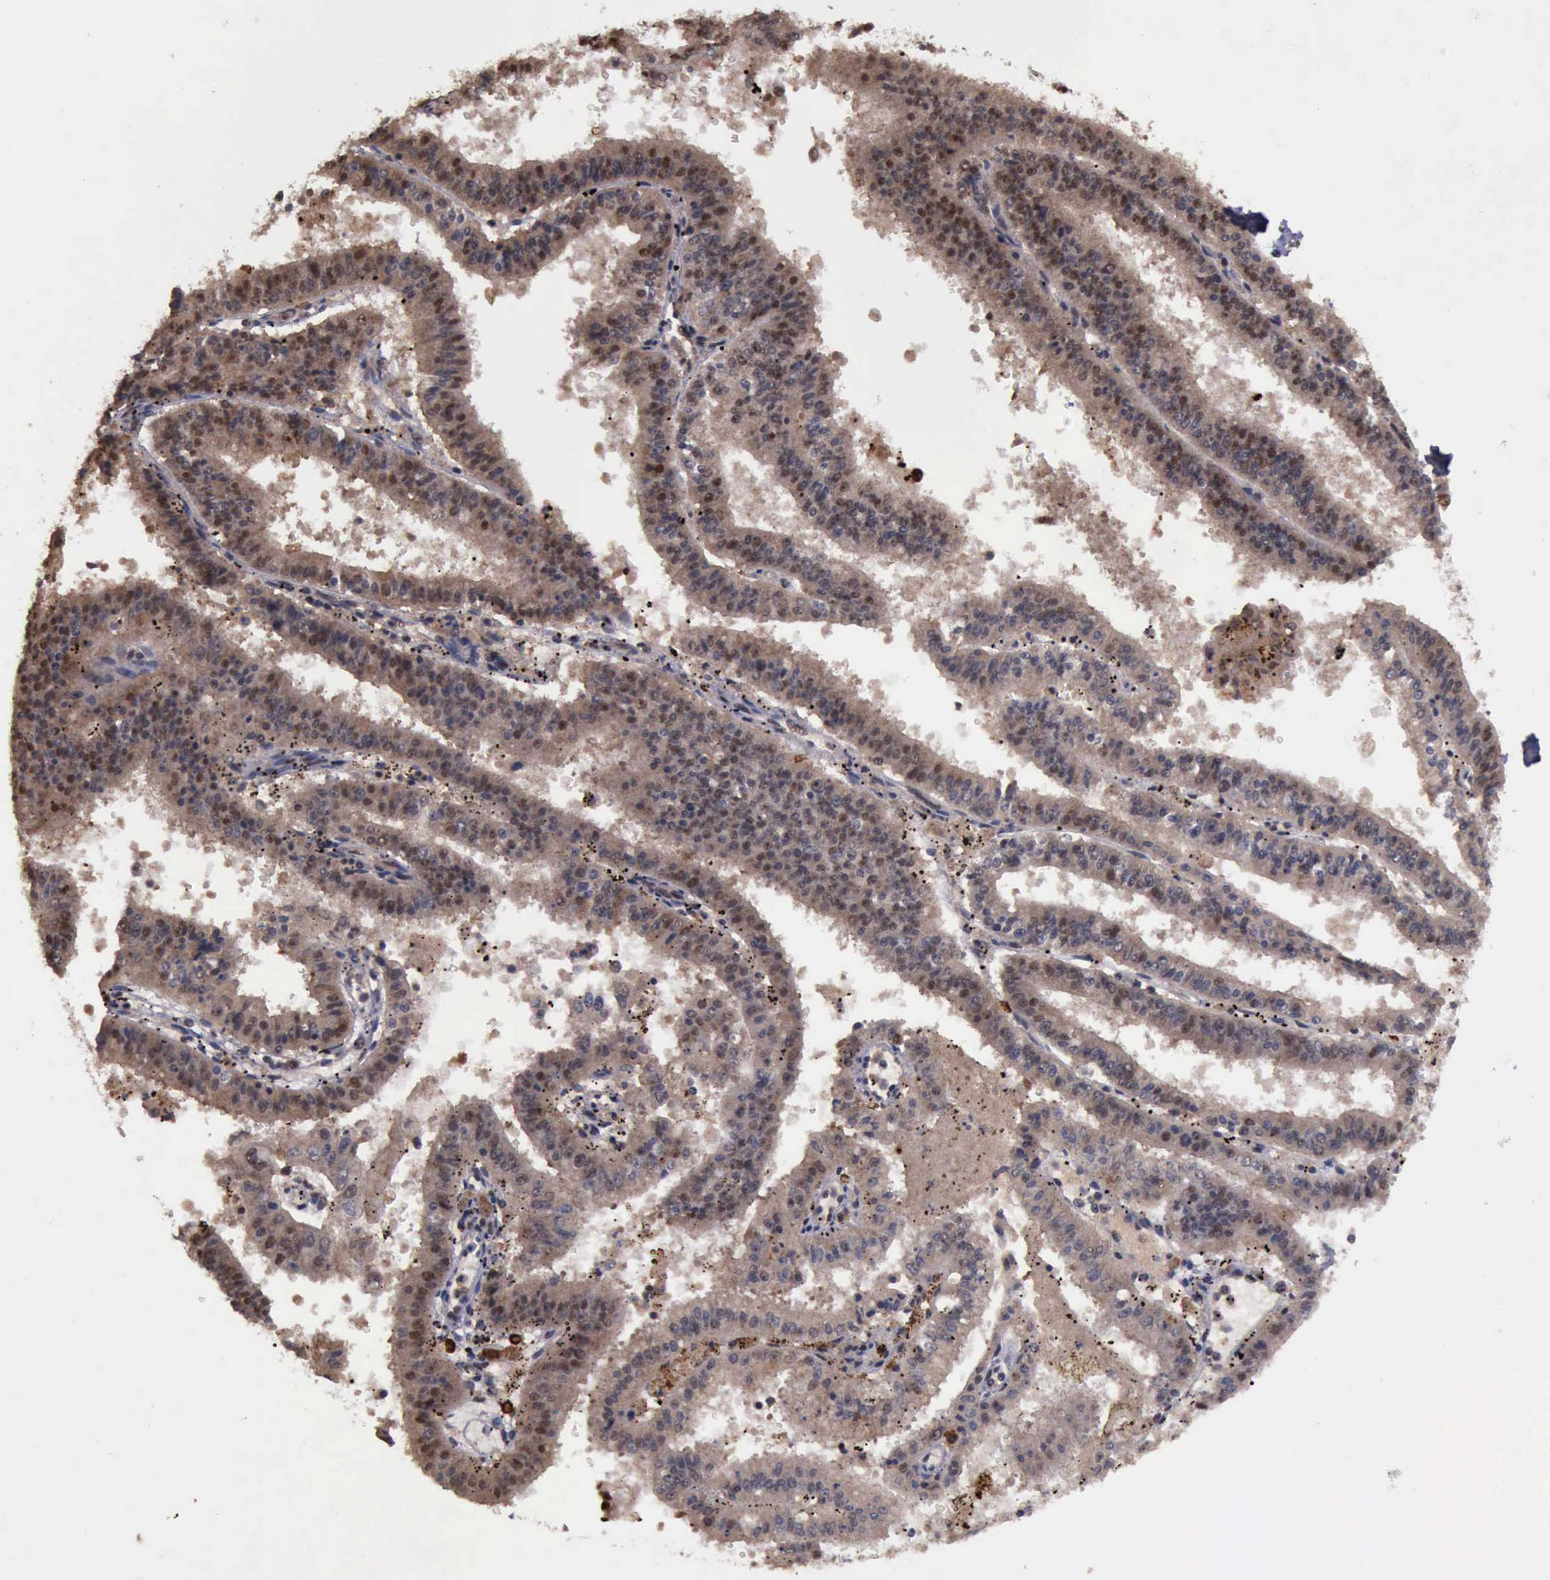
{"staining": {"intensity": "moderate", "quantity": ">75%", "location": "cytoplasmic/membranous,nuclear"}, "tissue": "endometrial cancer", "cell_type": "Tumor cells", "image_type": "cancer", "snomed": [{"axis": "morphology", "description": "Adenocarcinoma, NOS"}, {"axis": "topography", "description": "Endometrium"}], "caption": "There is medium levels of moderate cytoplasmic/membranous and nuclear expression in tumor cells of endometrial cancer (adenocarcinoma), as demonstrated by immunohistochemical staining (brown color).", "gene": "TRMT2A", "patient": {"sex": "female", "age": 66}}